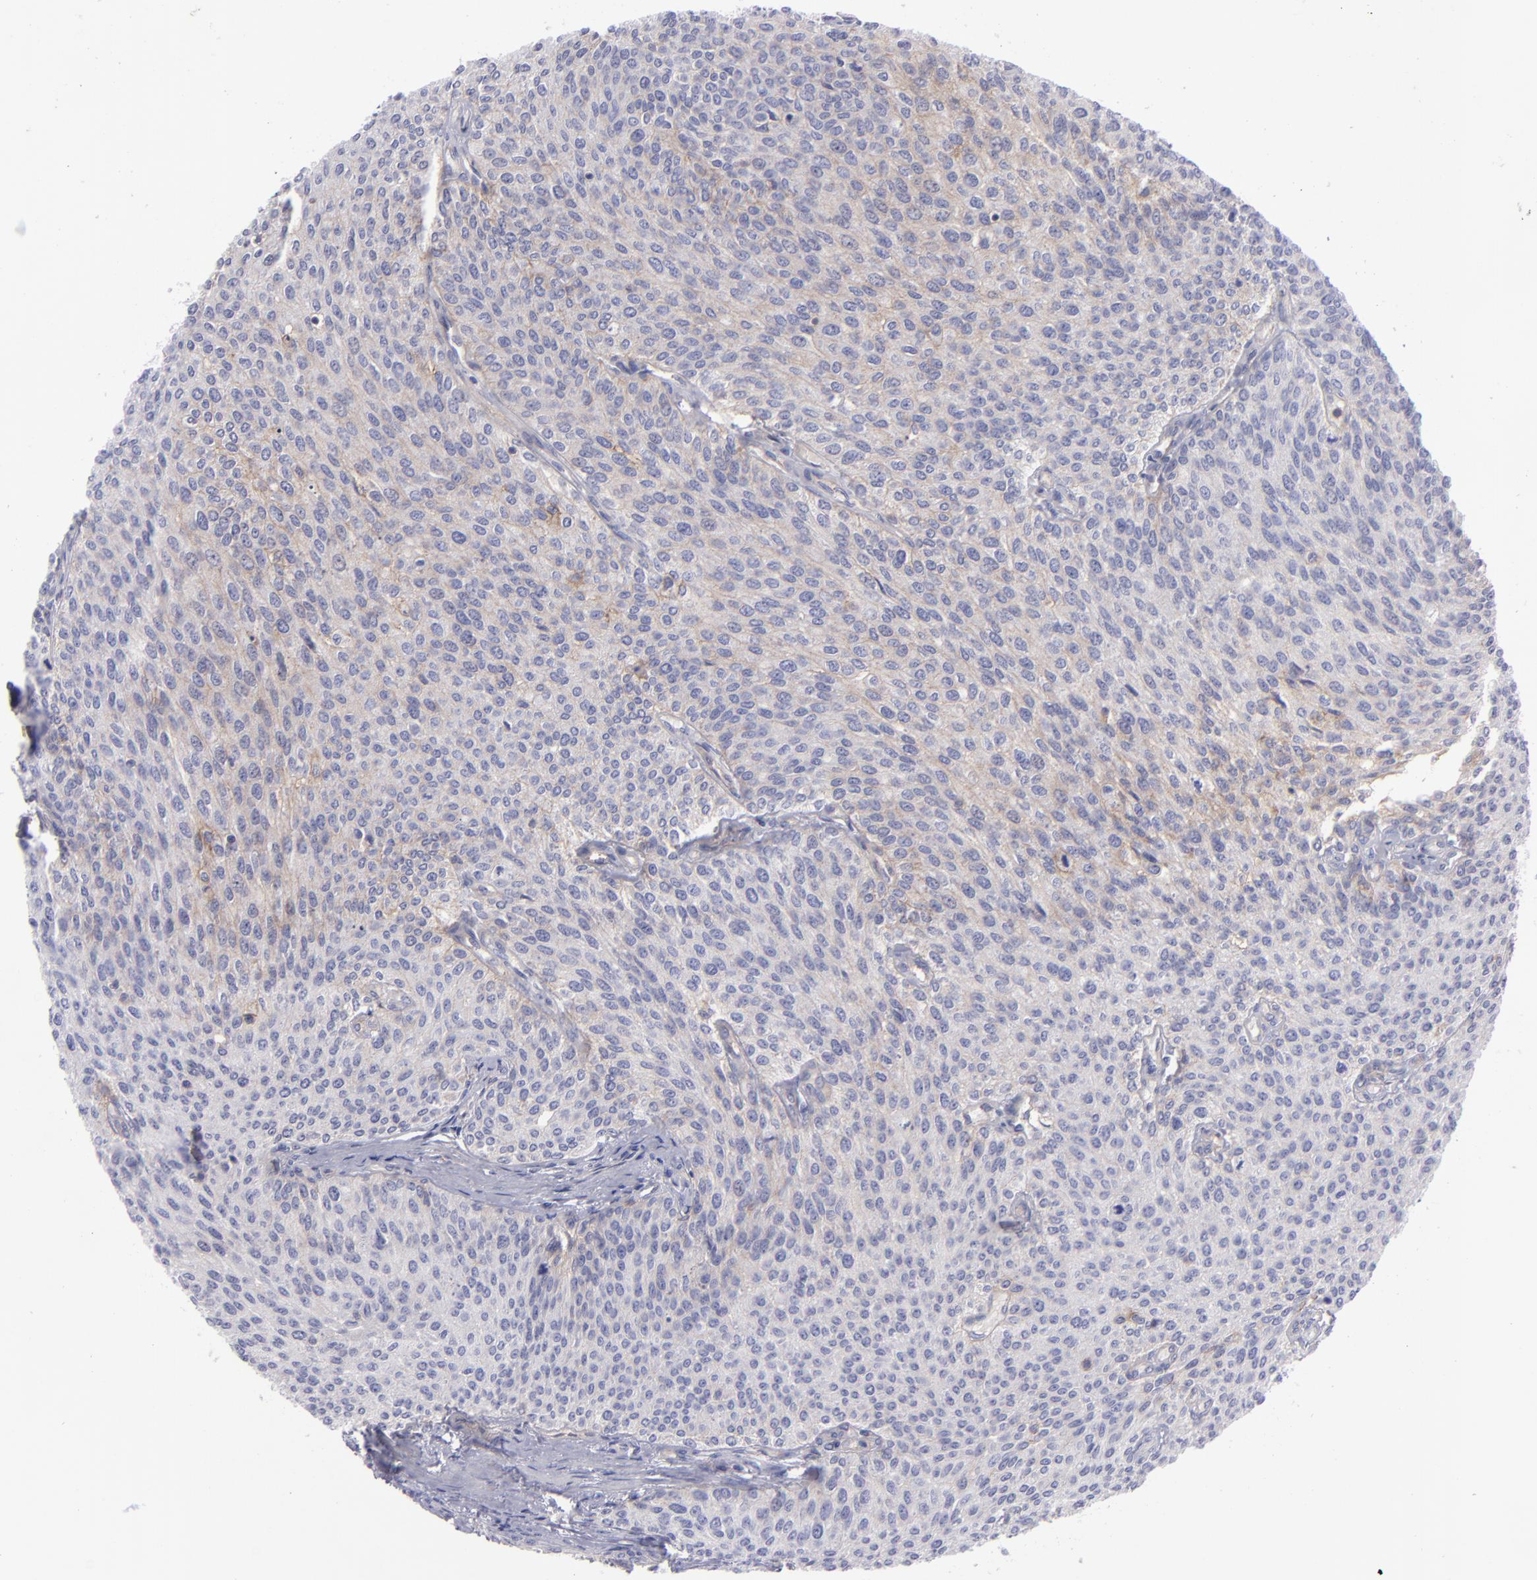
{"staining": {"intensity": "negative", "quantity": "none", "location": "none"}, "tissue": "urothelial cancer", "cell_type": "Tumor cells", "image_type": "cancer", "snomed": [{"axis": "morphology", "description": "Urothelial carcinoma, Low grade"}, {"axis": "topography", "description": "Urinary bladder"}], "caption": "Urothelial cancer stained for a protein using immunohistochemistry (IHC) shows no staining tumor cells.", "gene": "BSG", "patient": {"sex": "female", "age": 73}}